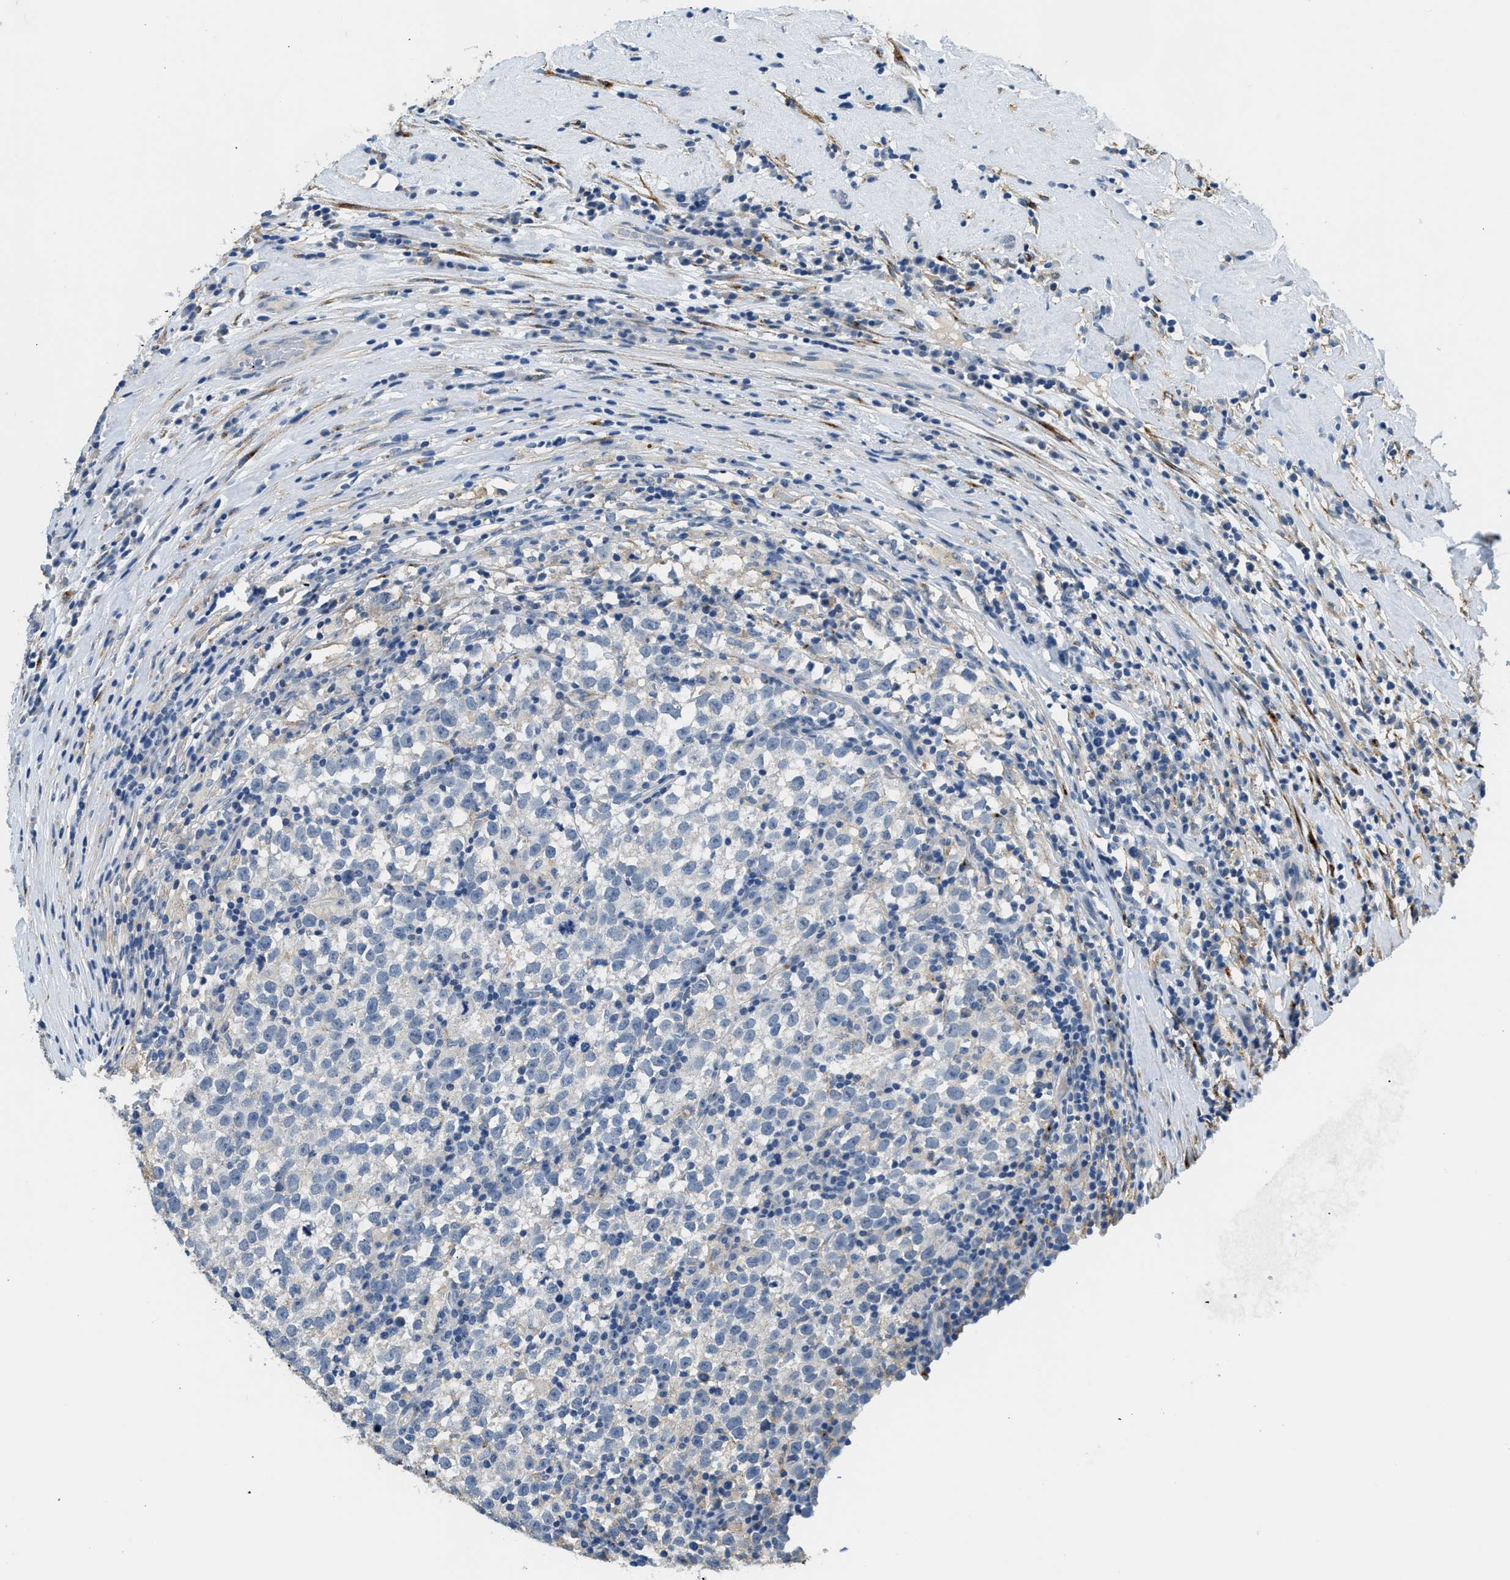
{"staining": {"intensity": "negative", "quantity": "none", "location": "none"}, "tissue": "testis cancer", "cell_type": "Tumor cells", "image_type": "cancer", "snomed": [{"axis": "morphology", "description": "Normal tissue, NOS"}, {"axis": "morphology", "description": "Seminoma, NOS"}, {"axis": "topography", "description": "Testis"}], "caption": "Immunohistochemistry of human testis cancer exhibits no expression in tumor cells. The staining is performed using DAB brown chromogen with nuclei counter-stained in using hematoxylin.", "gene": "LRP1", "patient": {"sex": "male", "age": 43}}